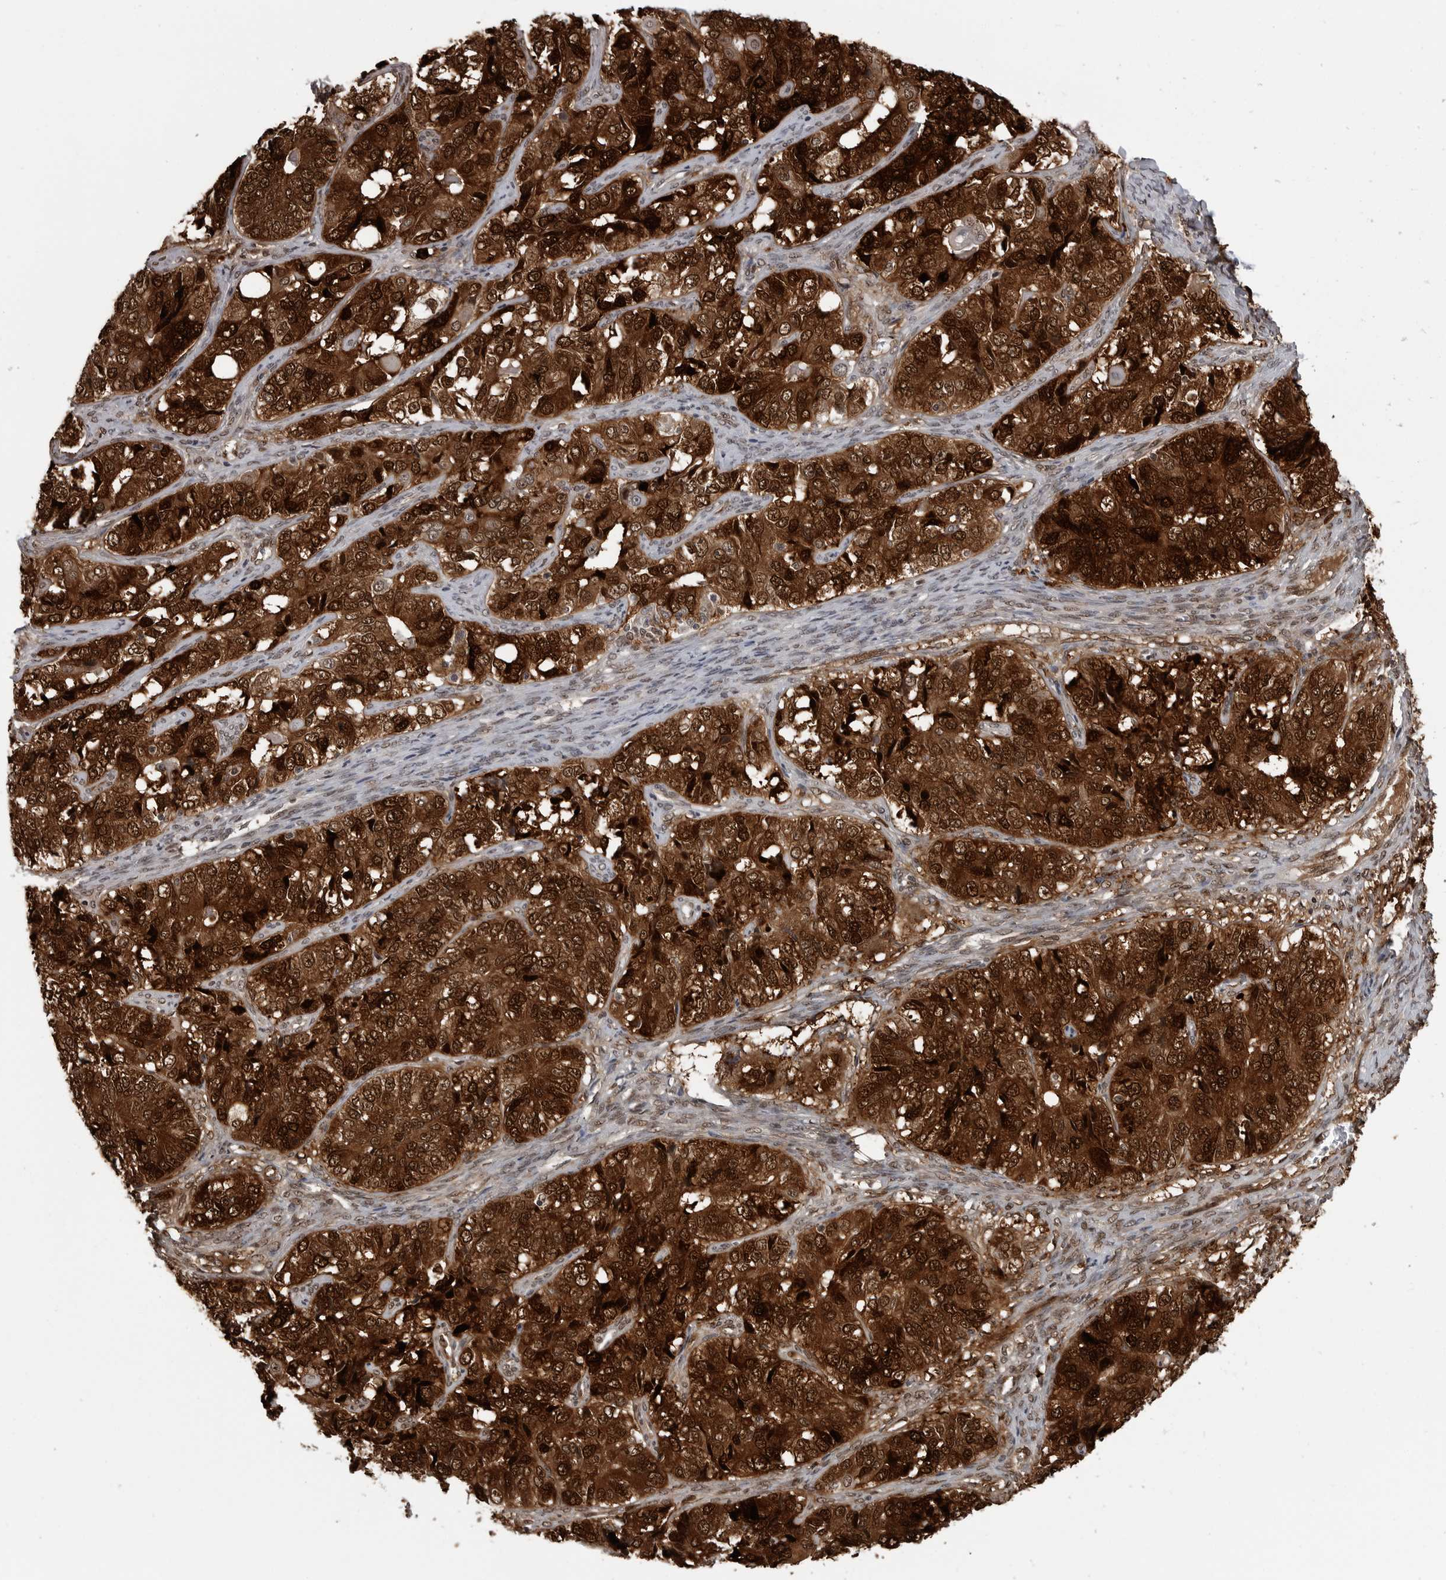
{"staining": {"intensity": "strong", "quantity": ">75%", "location": "cytoplasmic/membranous,nuclear"}, "tissue": "ovarian cancer", "cell_type": "Tumor cells", "image_type": "cancer", "snomed": [{"axis": "morphology", "description": "Carcinoma, endometroid"}, {"axis": "topography", "description": "Ovary"}], "caption": "Tumor cells exhibit high levels of strong cytoplasmic/membranous and nuclear expression in about >75% of cells in human ovarian endometroid carcinoma.", "gene": "SMAD2", "patient": {"sex": "female", "age": 51}}